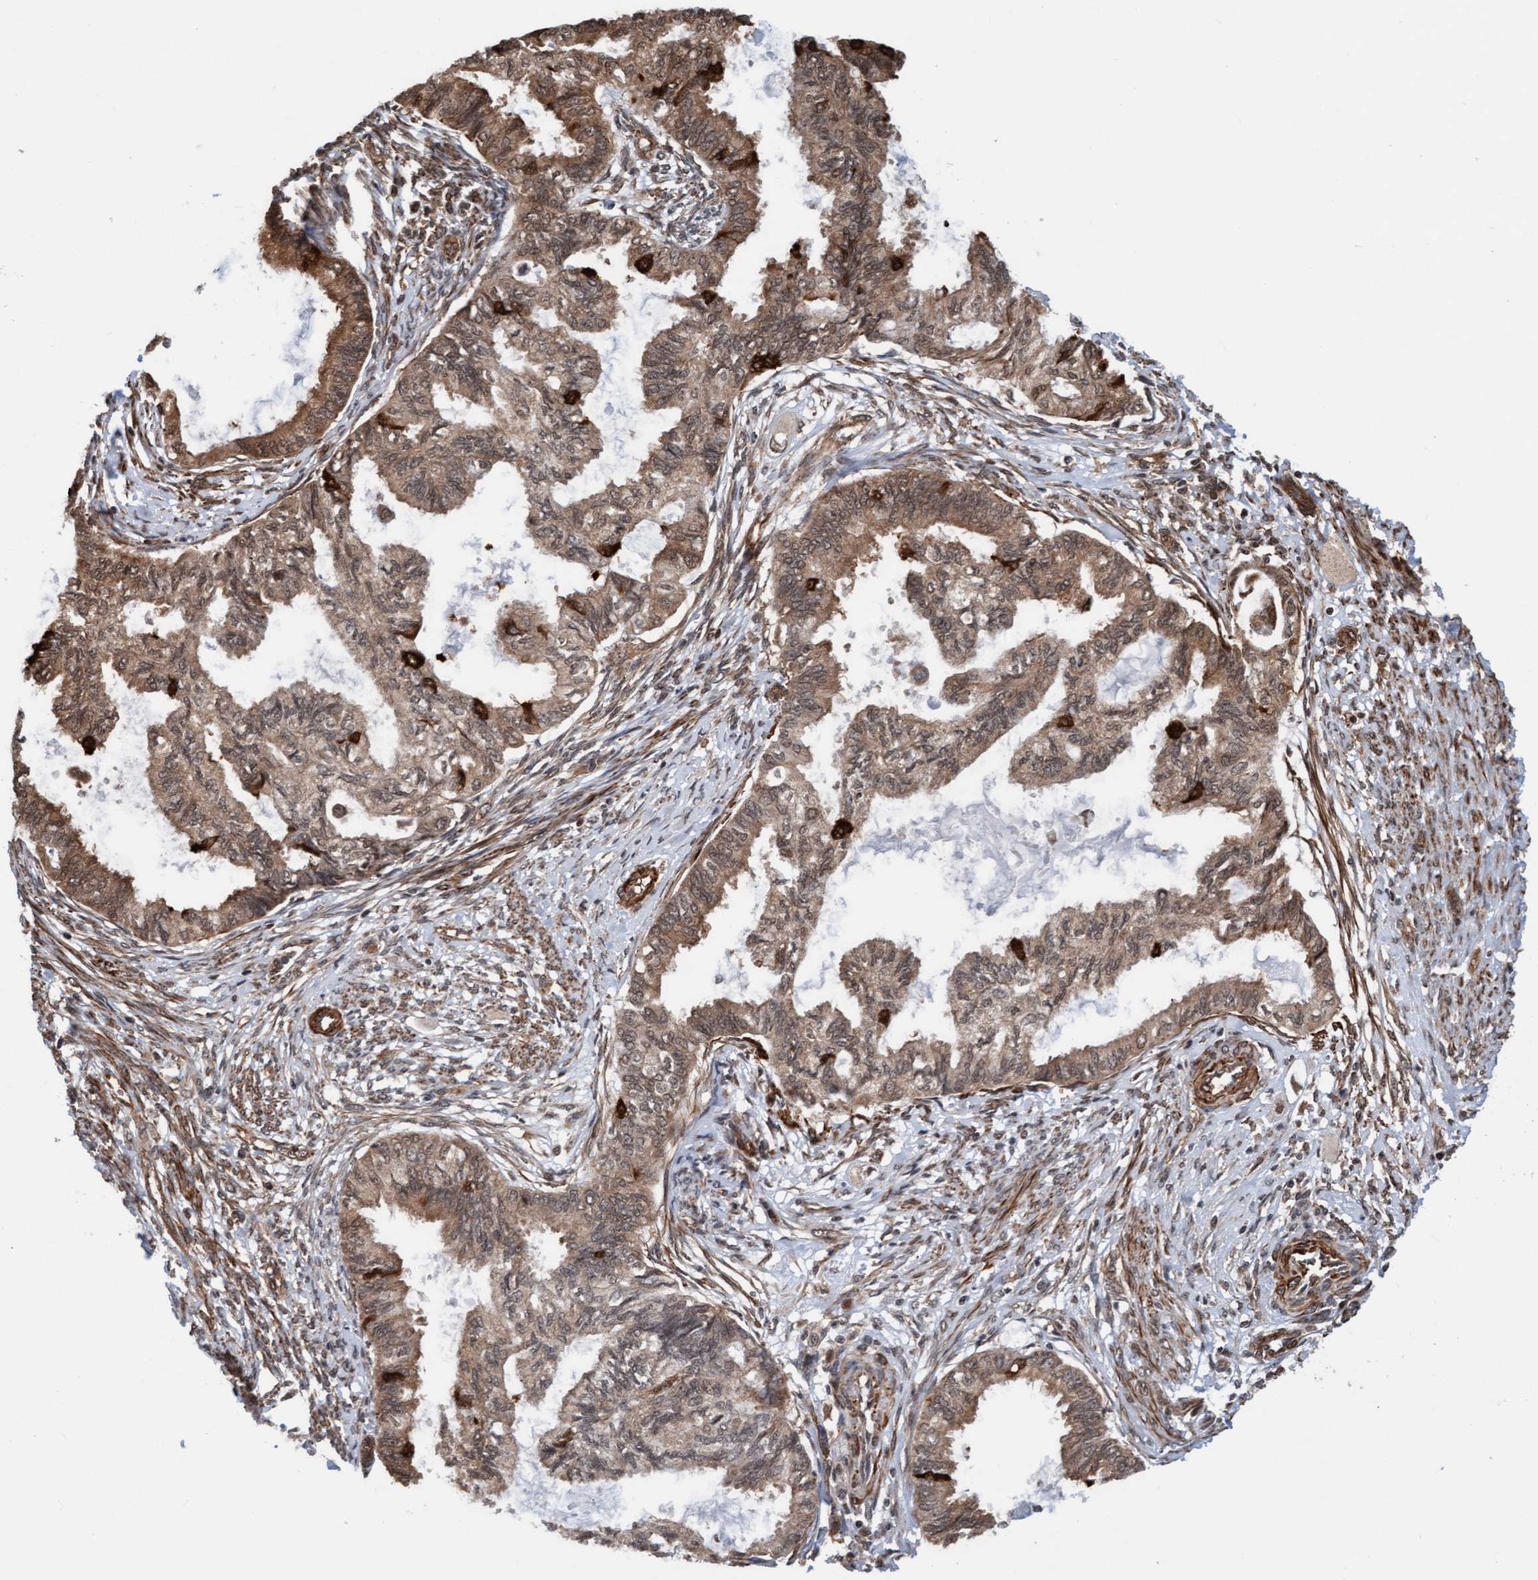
{"staining": {"intensity": "moderate", "quantity": ">75%", "location": "cytoplasmic/membranous,nuclear"}, "tissue": "cervical cancer", "cell_type": "Tumor cells", "image_type": "cancer", "snomed": [{"axis": "morphology", "description": "Normal tissue, NOS"}, {"axis": "morphology", "description": "Adenocarcinoma, NOS"}, {"axis": "topography", "description": "Cervix"}, {"axis": "topography", "description": "Endometrium"}], "caption": "Brown immunohistochemical staining in human cervical adenocarcinoma shows moderate cytoplasmic/membranous and nuclear expression in about >75% of tumor cells.", "gene": "STXBP4", "patient": {"sex": "female", "age": 86}}